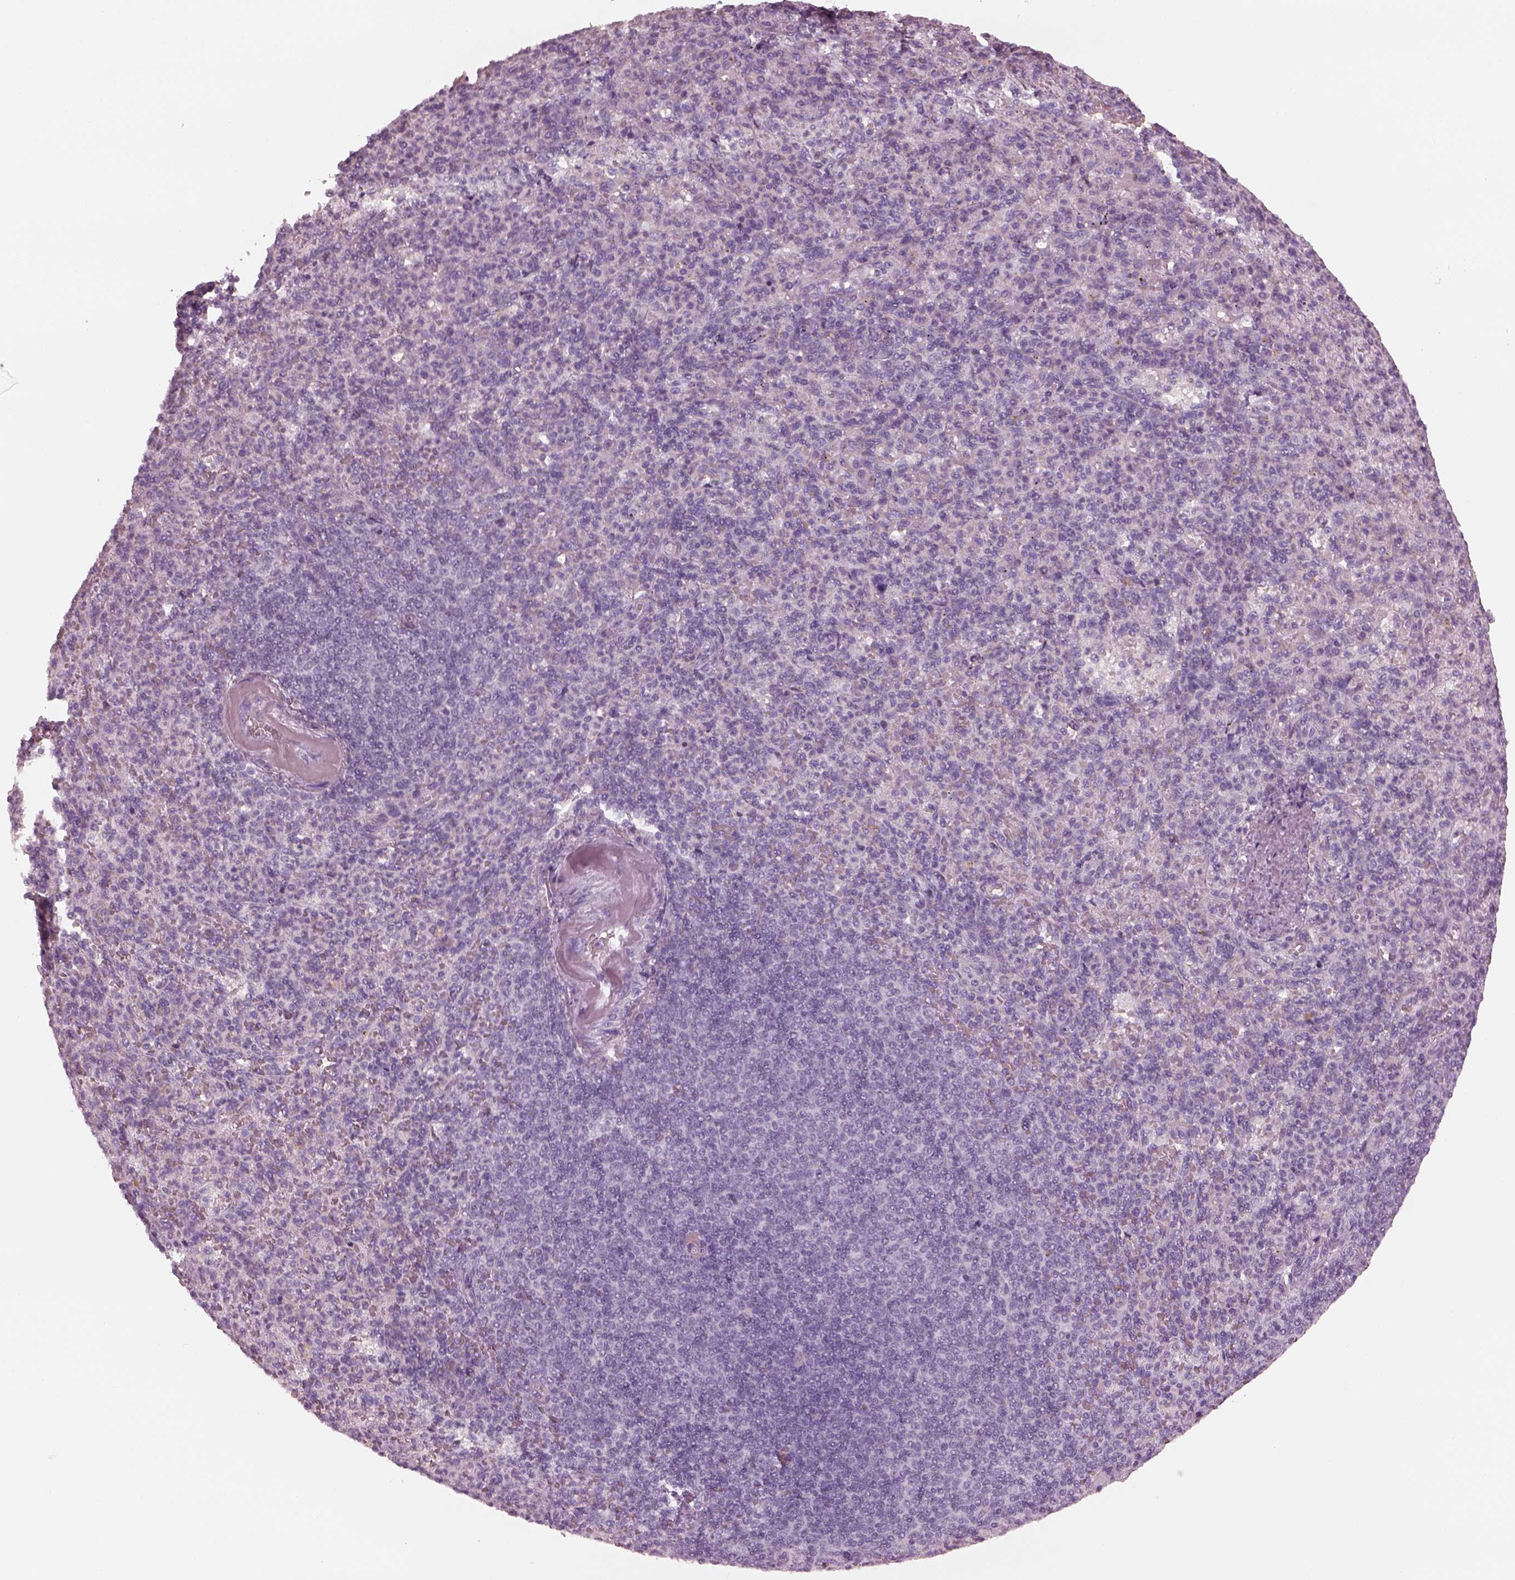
{"staining": {"intensity": "negative", "quantity": "none", "location": "none"}, "tissue": "spleen", "cell_type": "Cells in red pulp", "image_type": "normal", "snomed": [{"axis": "morphology", "description": "Normal tissue, NOS"}, {"axis": "topography", "description": "Spleen"}], "caption": "This is a micrograph of immunohistochemistry (IHC) staining of benign spleen, which shows no expression in cells in red pulp.", "gene": "C2orf81", "patient": {"sex": "female", "age": 74}}